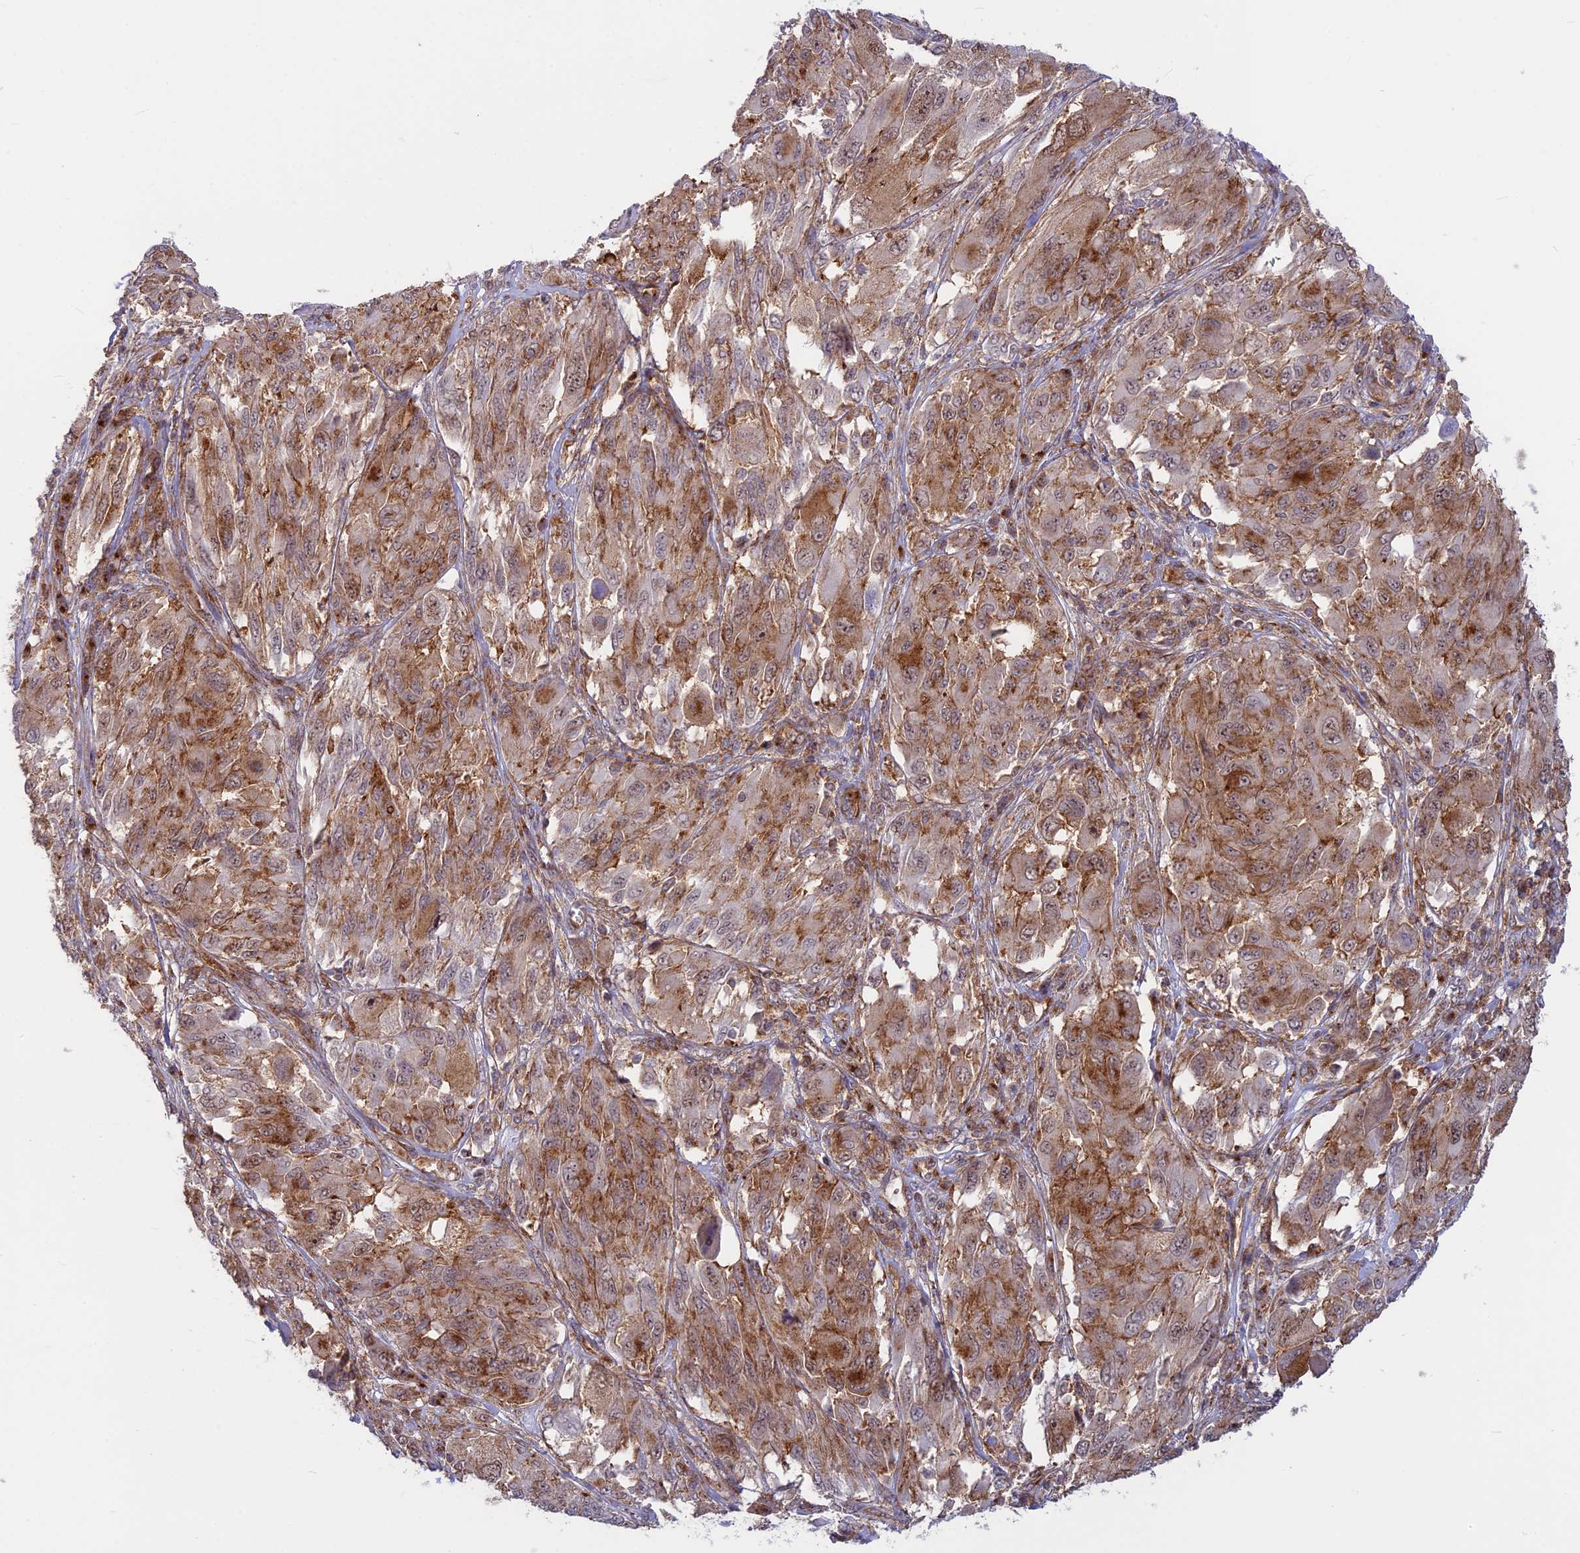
{"staining": {"intensity": "moderate", "quantity": ">75%", "location": "cytoplasmic/membranous"}, "tissue": "melanoma", "cell_type": "Tumor cells", "image_type": "cancer", "snomed": [{"axis": "morphology", "description": "Malignant melanoma, NOS"}, {"axis": "topography", "description": "Skin"}], "caption": "Immunohistochemical staining of human melanoma demonstrates medium levels of moderate cytoplasmic/membranous positivity in about >75% of tumor cells. (Stains: DAB (3,3'-diaminobenzidine) in brown, nuclei in blue, Microscopy: brightfield microscopy at high magnification).", "gene": "CLINT1", "patient": {"sex": "female", "age": 91}}